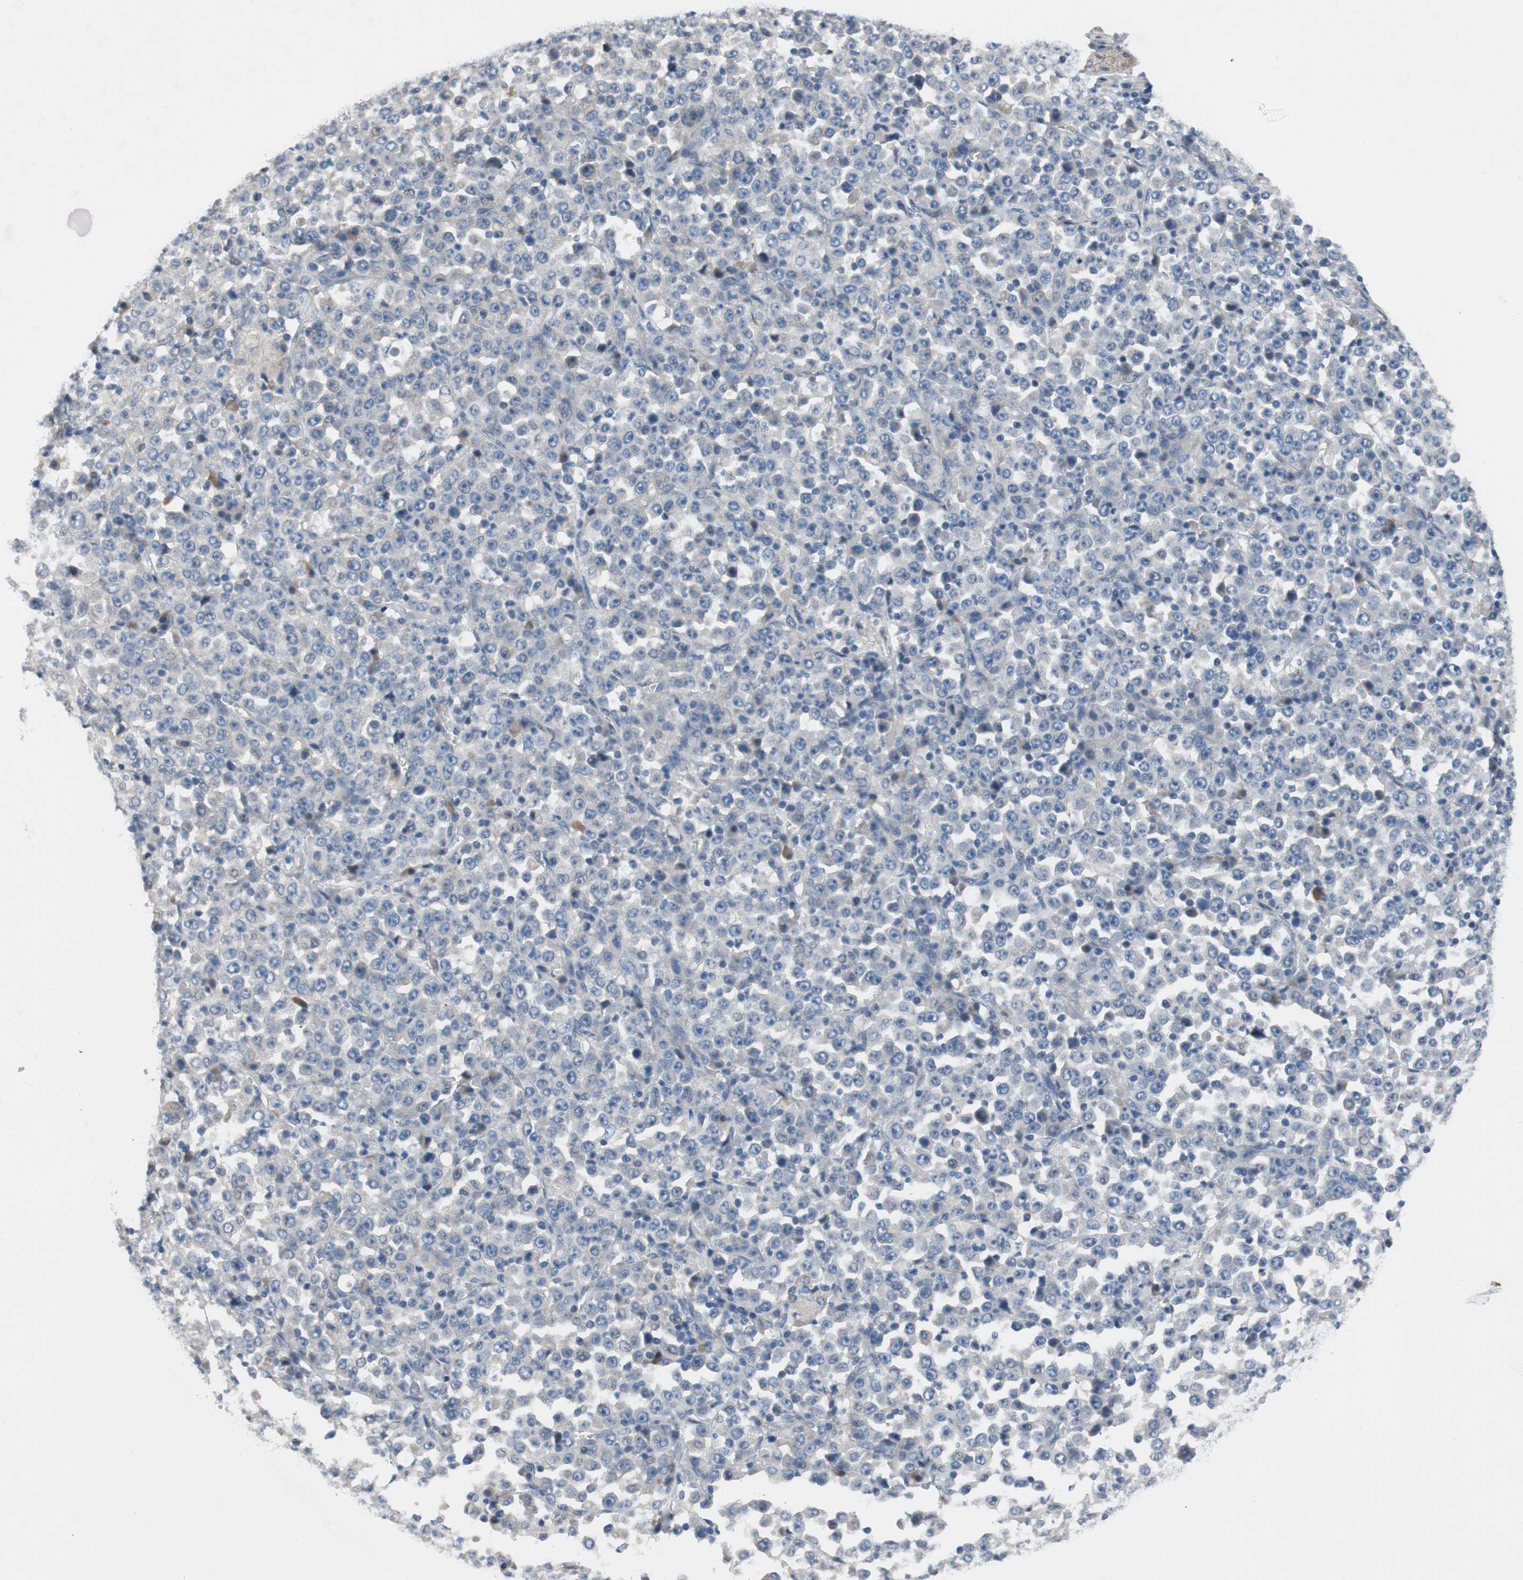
{"staining": {"intensity": "negative", "quantity": "none", "location": "none"}, "tissue": "stomach cancer", "cell_type": "Tumor cells", "image_type": "cancer", "snomed": [{"axis": "morphology", "description": "Normal tissue, NOS"}, {"axis": "morphology", "description": "Adenocarcinoma, NOS"}, {"axis": "topography", "description": "Stomach, upper"}, {"axis": "topography", "description": "Stomach"}], "caption": "The micrograph demonstrates no significant expression in tumor cells of adenocarcinoma (stomach).", "gene": "TACR3", "patient": {"sex": "male", "age": 59}}